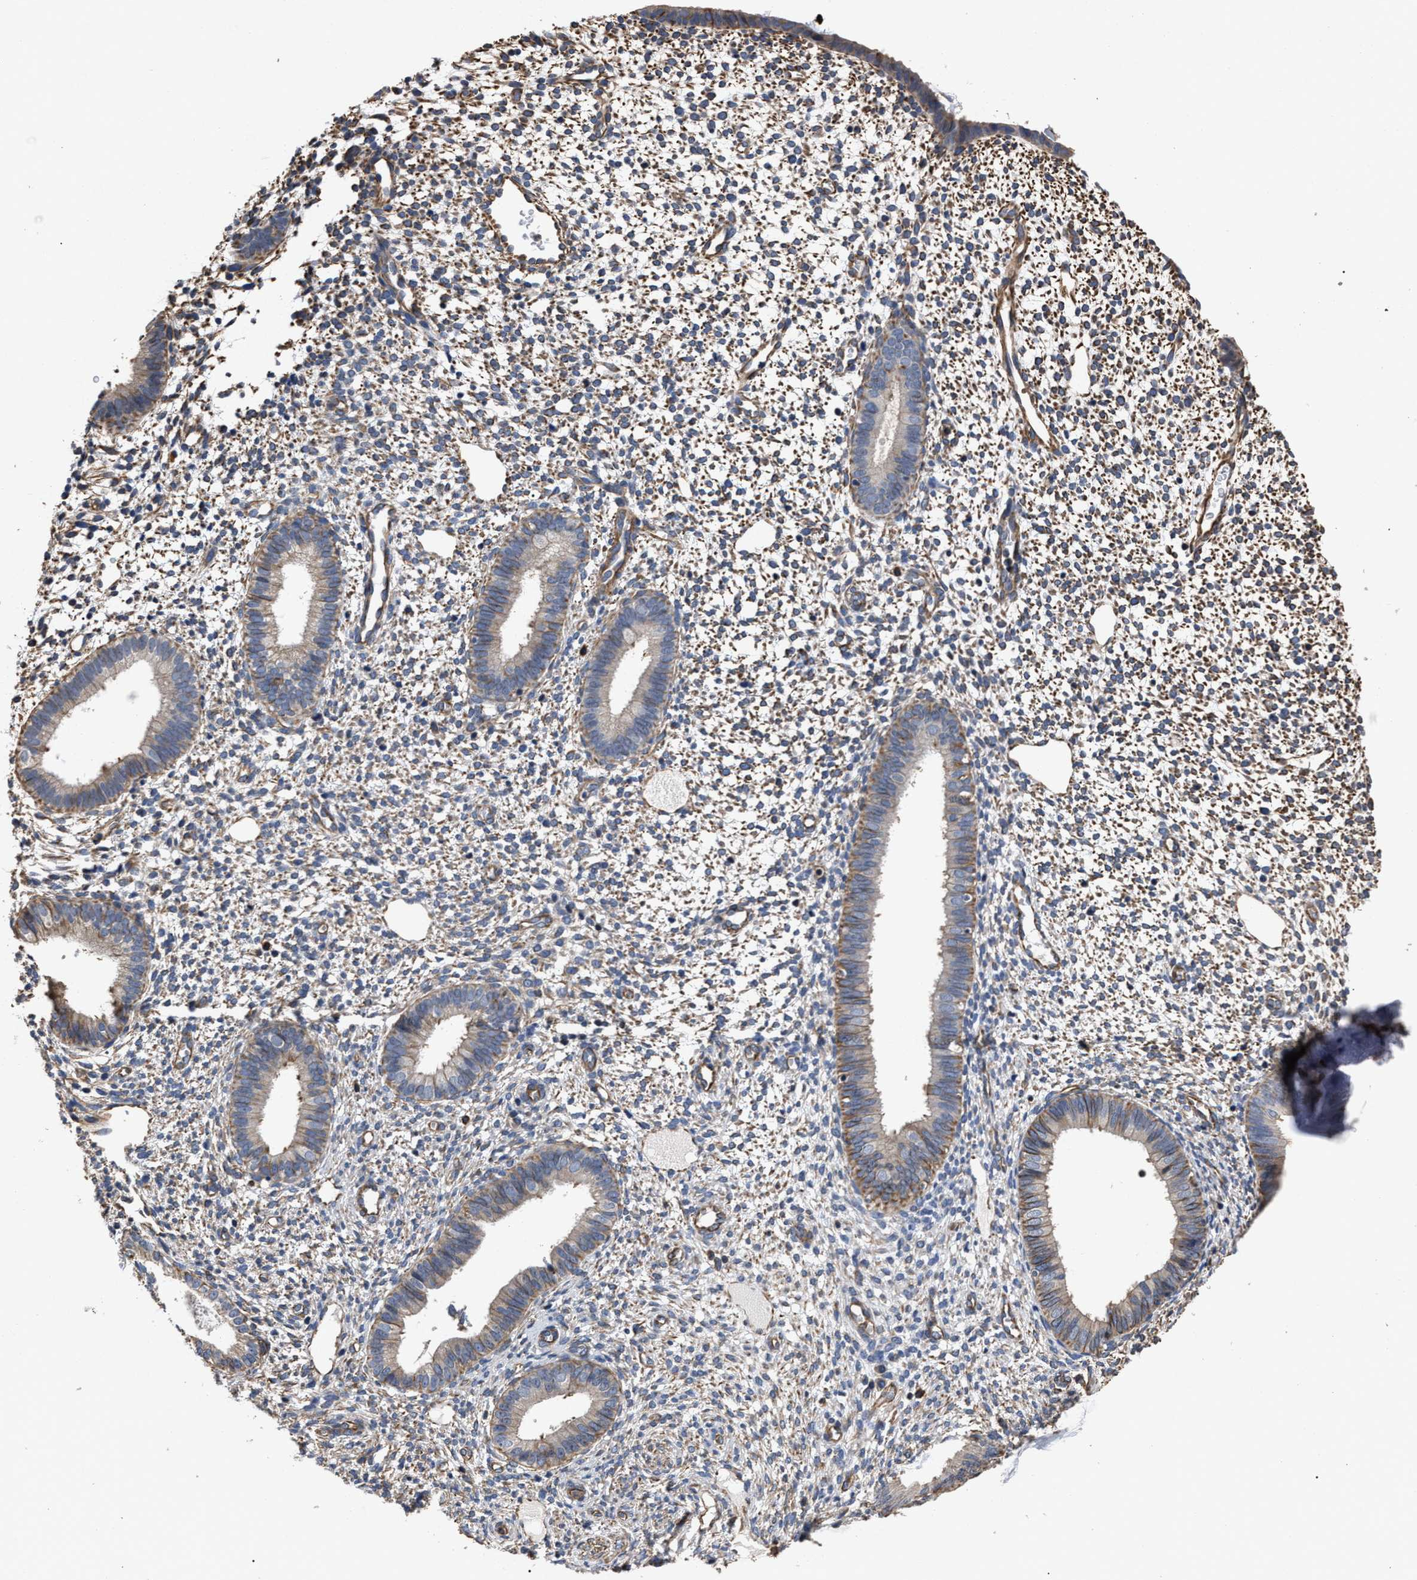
{"staining": {"intensity": "weak", "quantity": "25%-75%", "location": "cytoplasmic/membranous"}, "tissue": "endometrium", "cell_type": "Cells in endometrial stroma", "image_type": "normal", "snomed": [{"axis": "morphology", "description": "Normal tissue, NOS"}, {"axis": "topography", "description": "Endometrium"}], "caption": "This is a histology image of IHC staining of normal endometrium, which shows weak positivity in the cytoplasmic/membranous of cells in endometrial stroma.", "gene": "TSPAN33", "patient": {"sex": "female", "age": 46}}